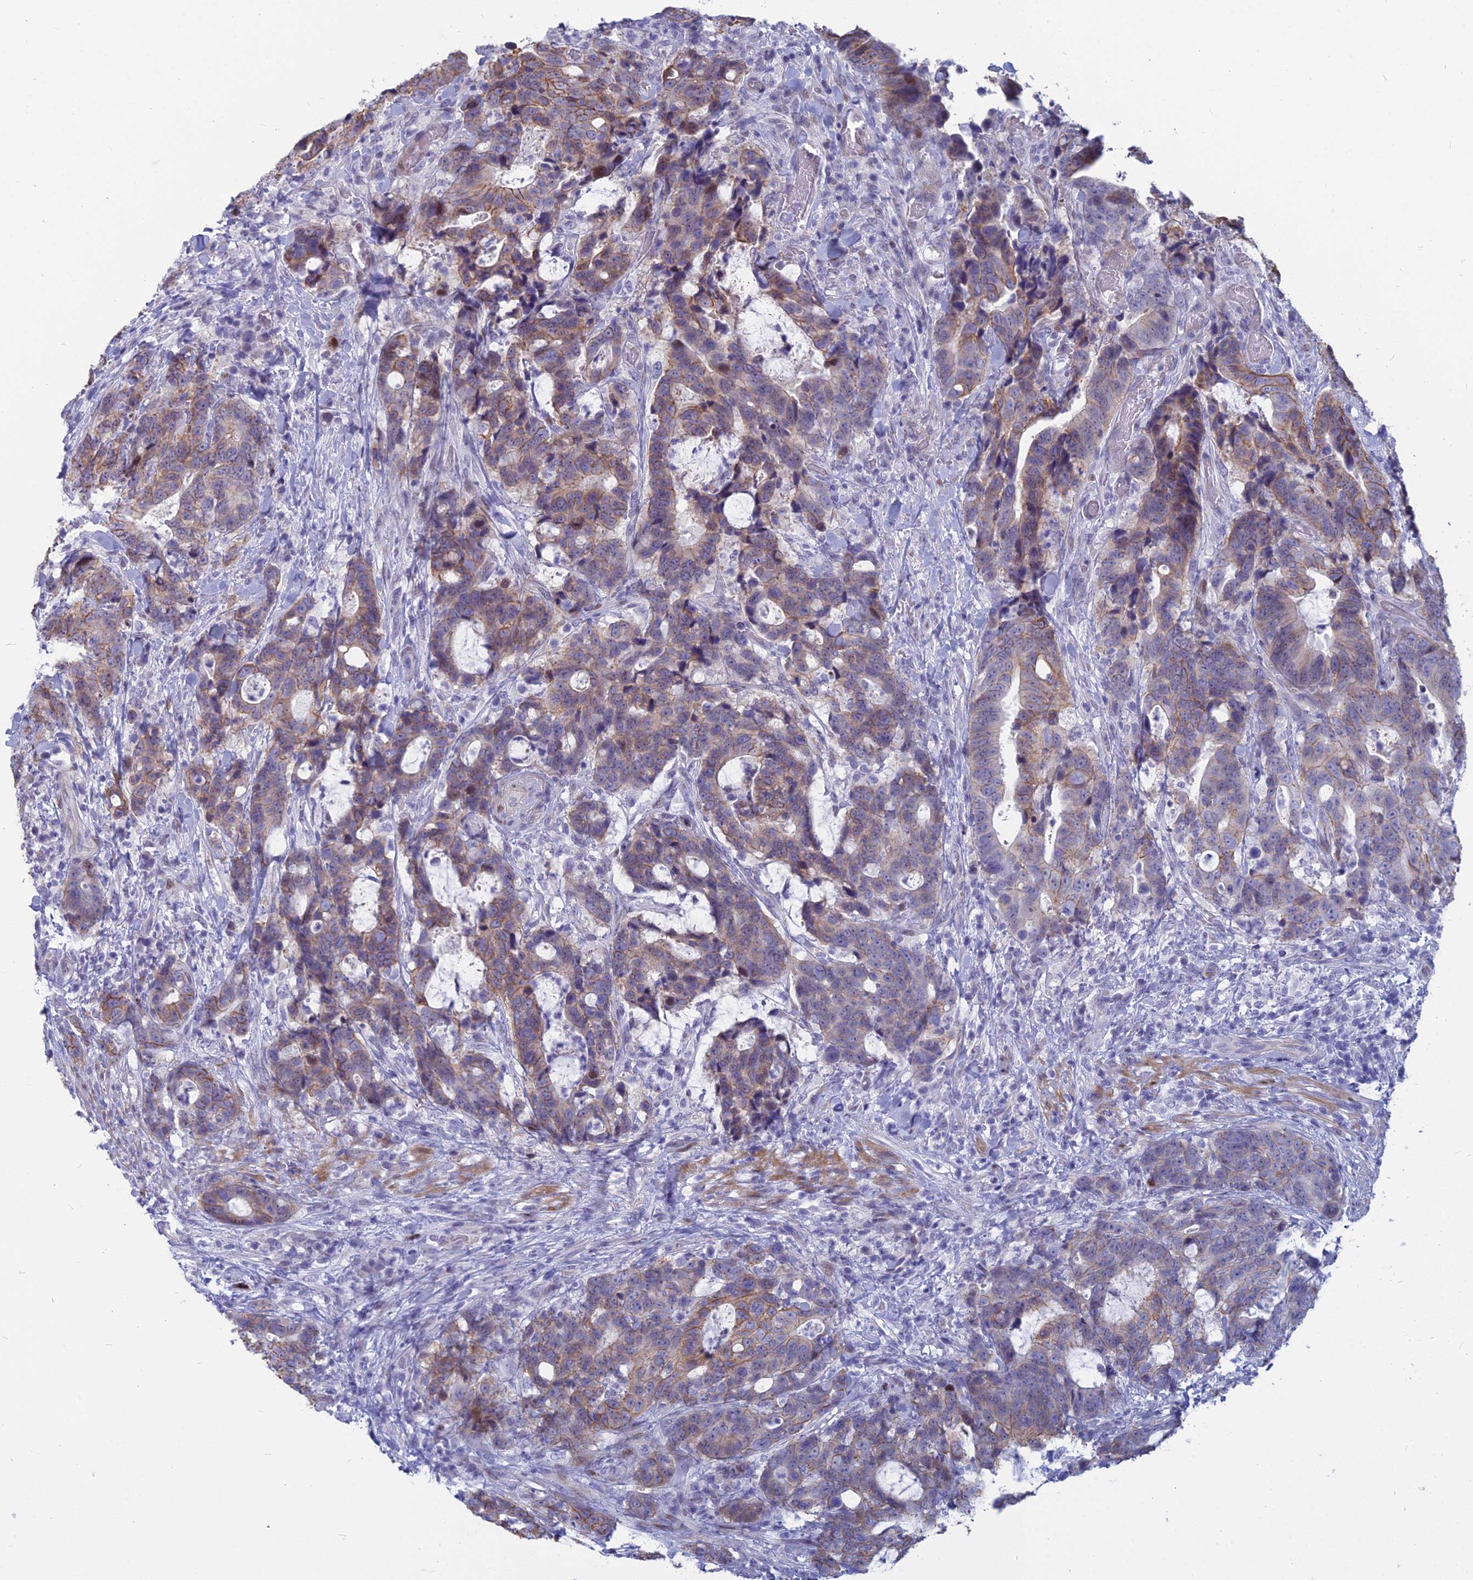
{"staining": {"intensity": "moderate", "quantity": "25%-75%", "location": "cytoplasmic/membranous"}, "tissue": "colorectal cancer", "cell_type": "Tumor cells", "image_type": "cancer", "snomed": [{"axis": "morphology", "description": "Adenocarcinoma, NOS"}, {"axis": "topography", "description": "Colon"}], "caption": "Approximately 25%-75% of tumor cells in human colorectal adenocarcinoma exhibit moderate cytoplasmic/membranous protein positivity as visualized by brown immunohistochemical staining.", "gene": "MYBPC2", "patient": {"sex": "female", "age": 82}}